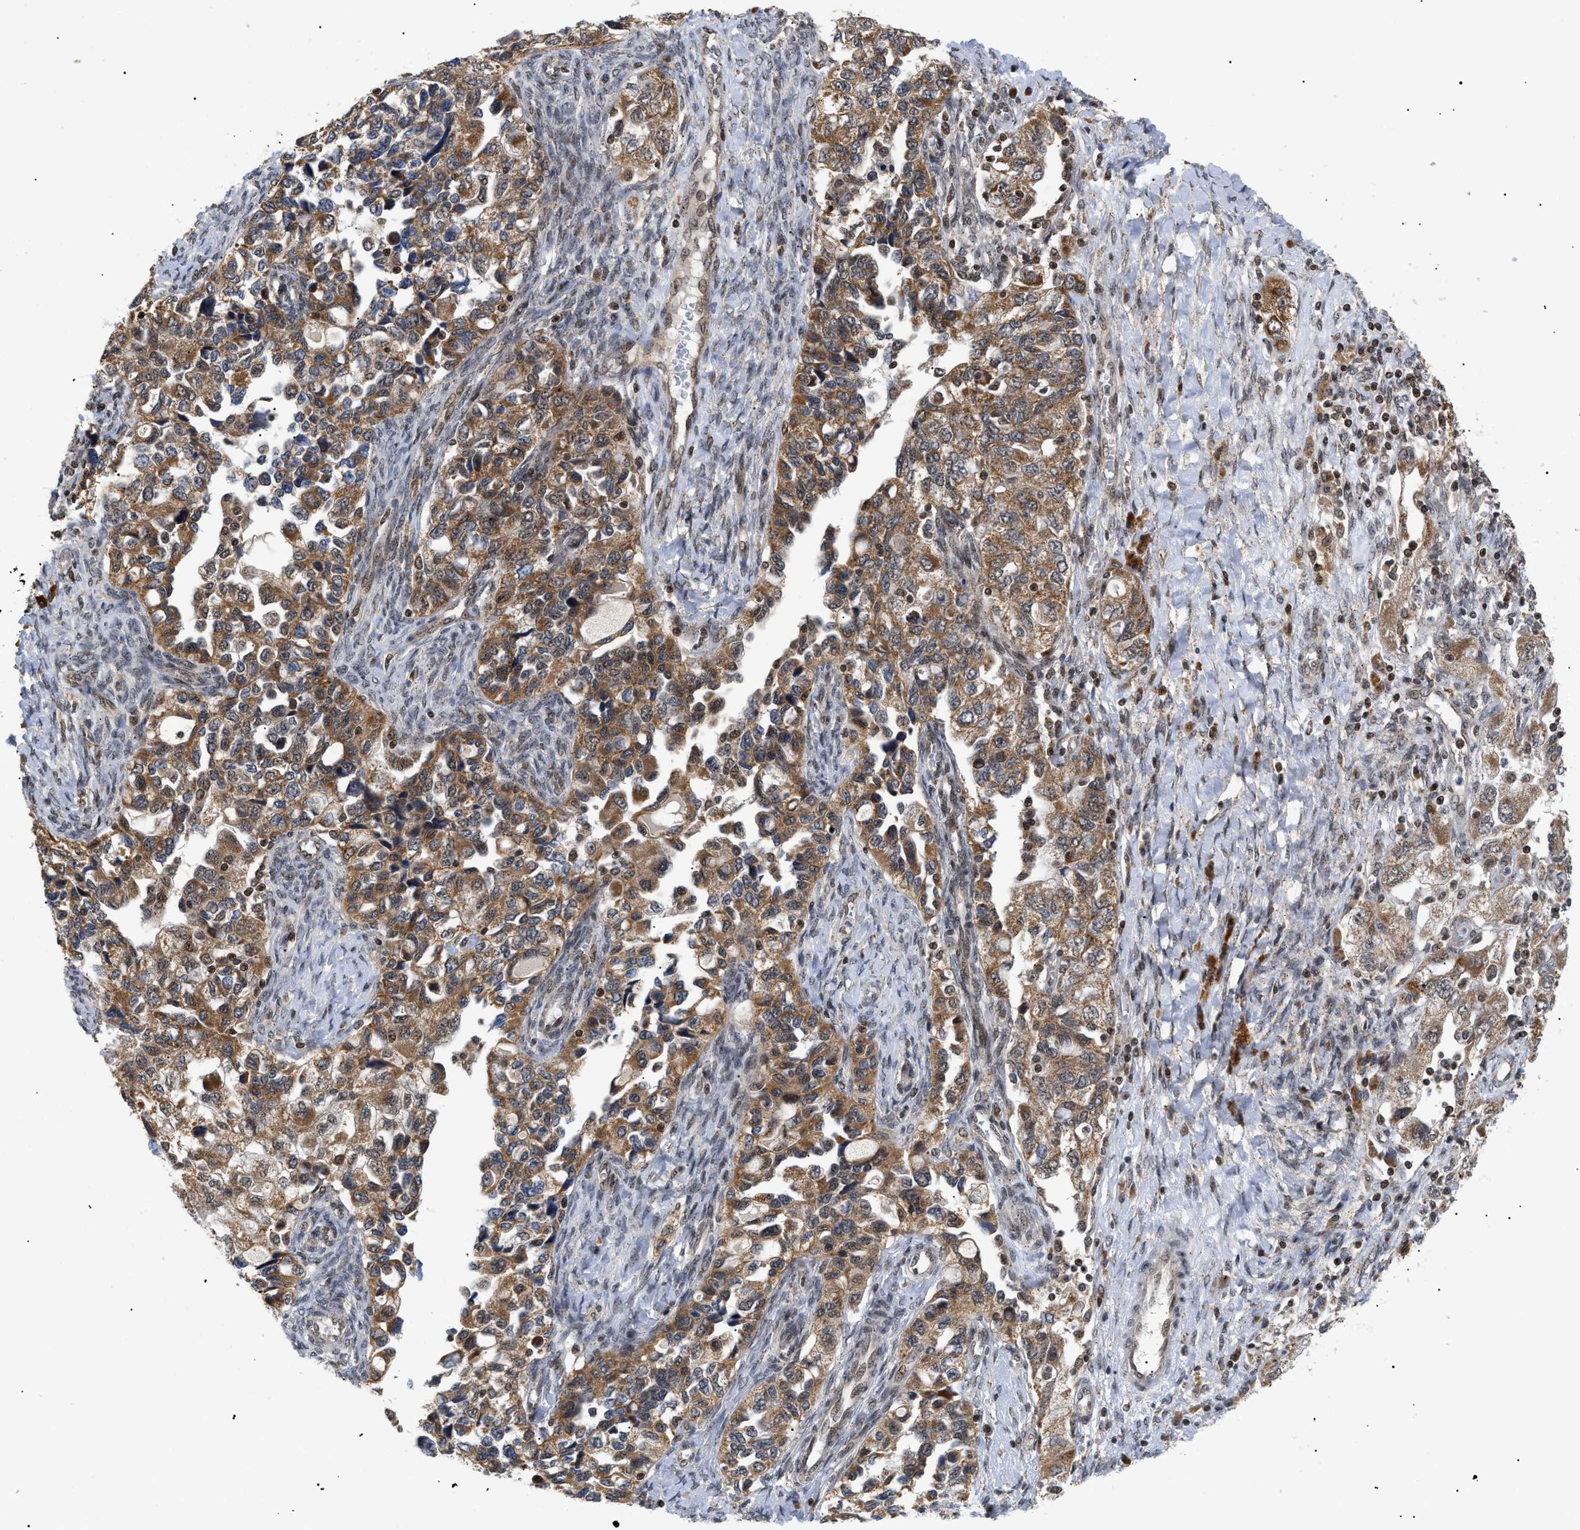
{"staining": {"intensity": "moderate", "quantity": ">75%", "location": "cytoplasmic/membranous"}, "tissue": "ovarian cancer", "cell_type": "Tumor cells", "image_type": "cancer", "snomed": [{"axis": "morphology", "description": "Carcinoma, NOS"}, {"axis": "morphology", "description": "Cystadenocarcinoma, serous, NOS"}, {"axis": "topography", "description": "Ovary"}], "caption": "The photomicrograph reveals a brown stain indicating the presence of a protein in the cytoplasmic/membranous of tumor cells in ovarian cancer (serous cystadenocarcinoma).", "gene": "ZBTB11", "patient": {"sex": "female", "age": 69}}